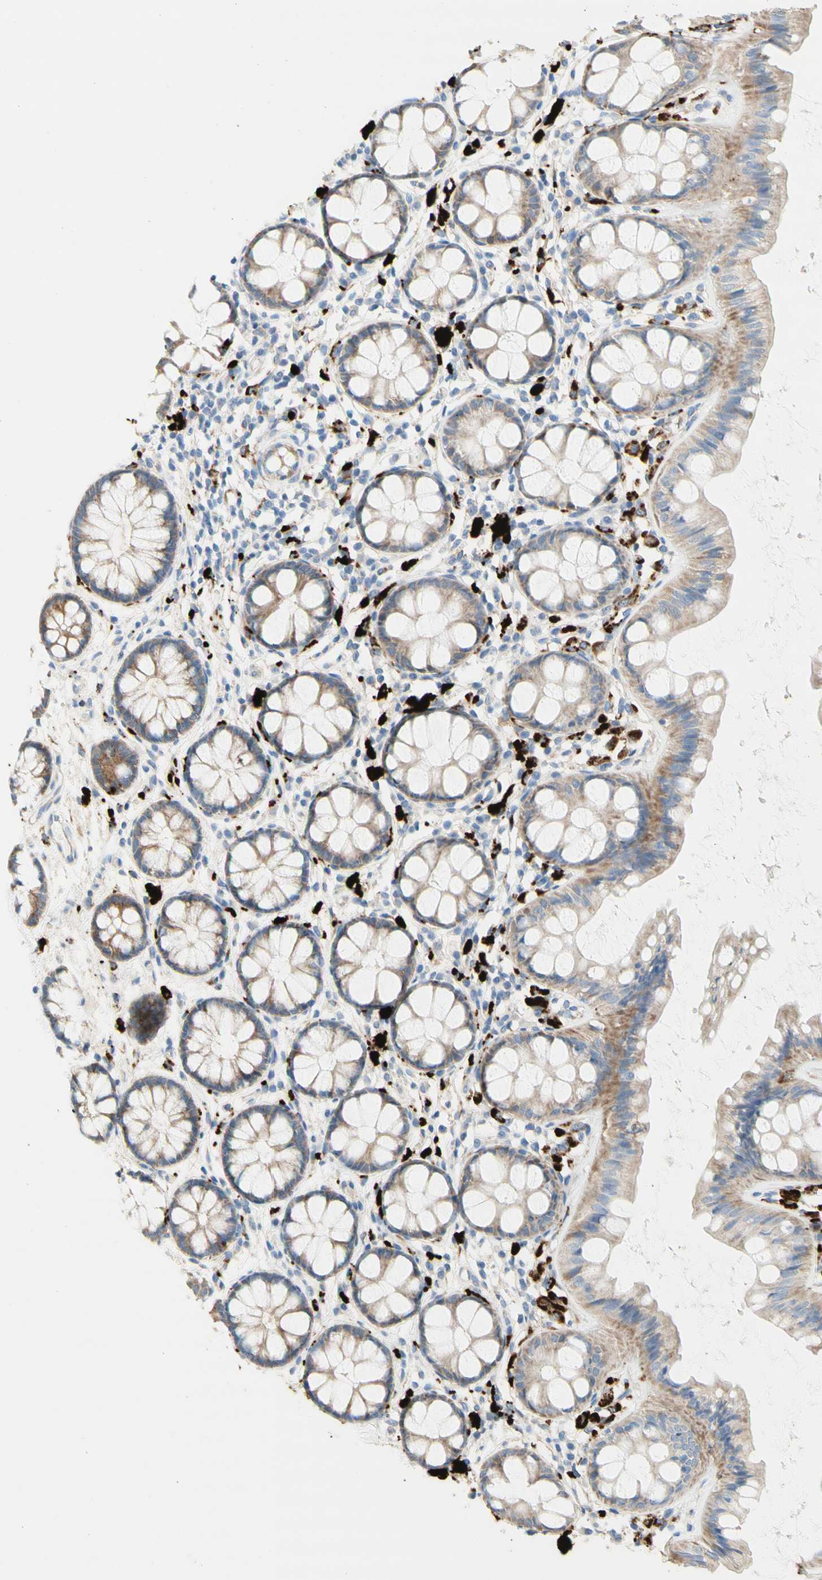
{"staining": {"intensity": "weak", "quantity": ">75%", "location": "cytoplasmic/membranous"}, "tissue": "rectum", "cell_type": "Glandular cells", "image_type": "normal", "snomed": [{"axis": "morphology", "description": "Normal tissue, NOS"}, {"axis": "topography", "description": "Rectum"}], "caption": "A low amount of weak cytoplasmic/membranous staining is present in about >75% of glandular cells in unremarkable rectum. The protein is stained brown, and the nuclei are stained in blue (DAB (3,3'-diaminobenzidine) IHC with brightfield microscopy, high magnification).", "gene": "URB2", "patient": {"sex": "female", "age": 66}}